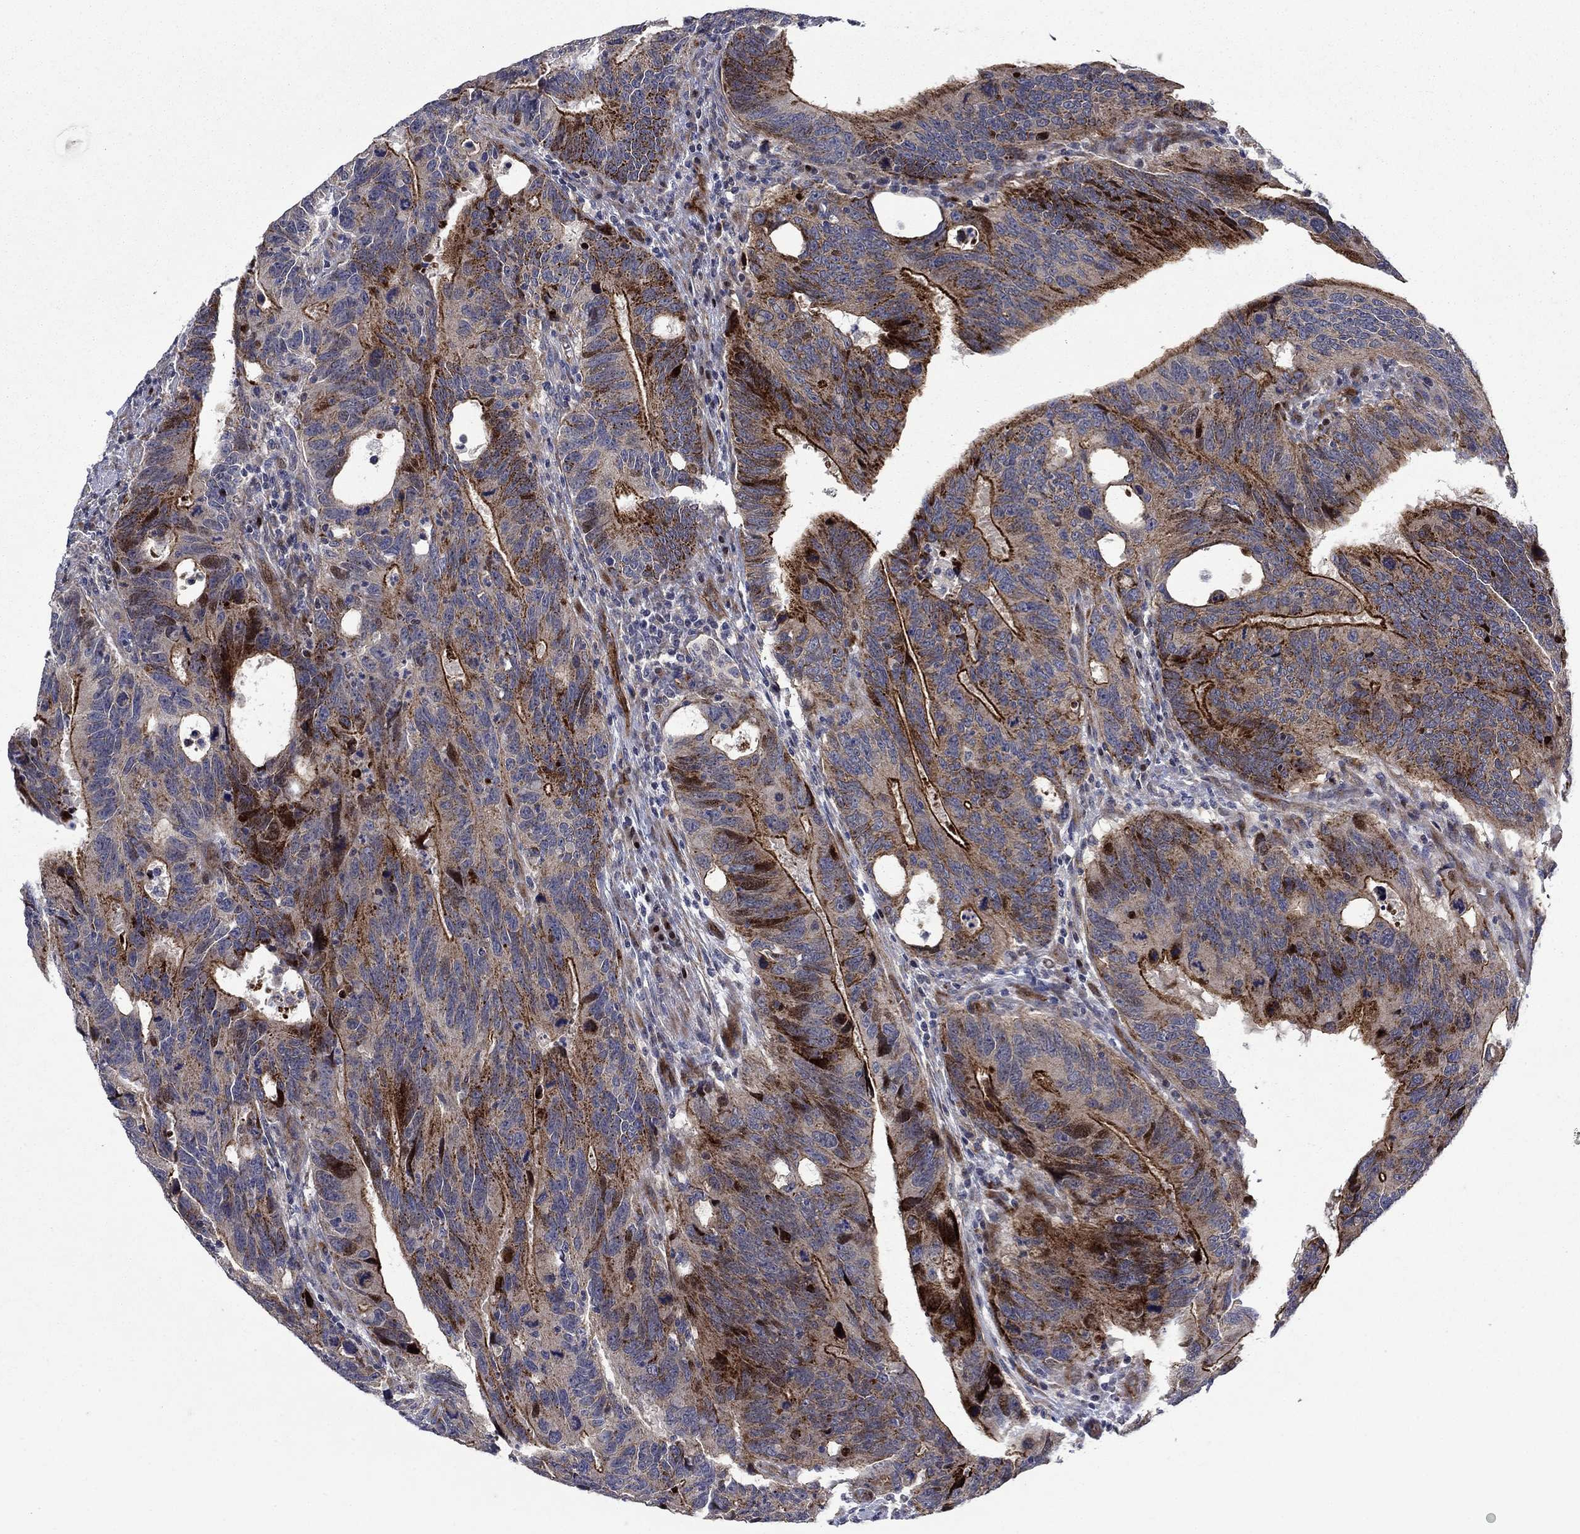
{"staining": {"intensity": "strong", "quantity": "25%-75%", "location": "cytoplasmic/membranous"}, "tissue": "colorectal cancer", "cell_type": "Tumor cells", "image_type": "cancer", "snomed": [{"axis": "morphology", "description": "Adenocarcinoma, NOS"}, {"axis": "topography", "description": "Colon"}], "caption": "Adenocarcinoma (colorectal) was stained to show a protein in brown. There is high levels of strong cytoplasmic/membranous positivity in about 25%-75% of tumor cells.", "gene": "SLC7A1", "patient": {"sex": "female", "age": 77}}